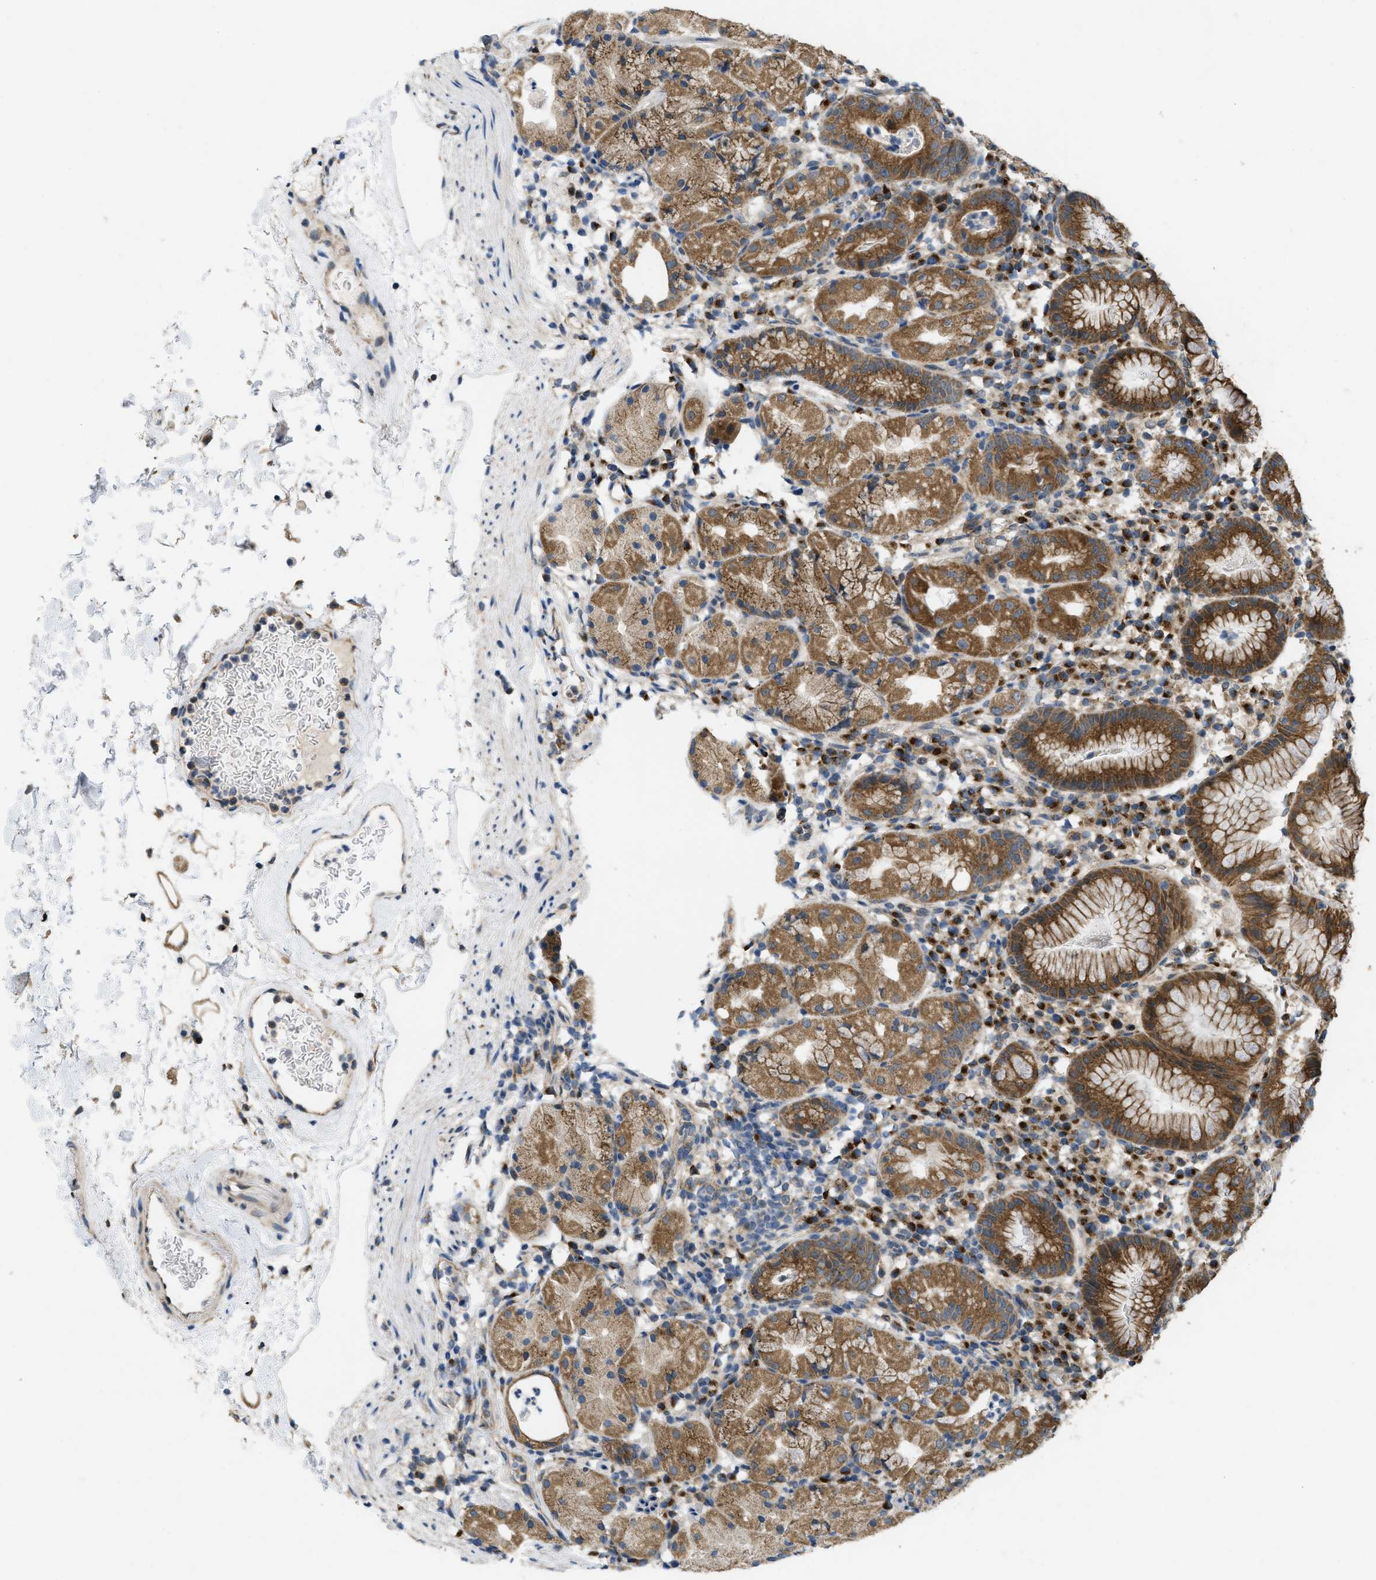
{"staining": {"intensity": "moderate", "quantity": "25%-75%", "location": "cytoplasmic/membranous"}, "tissue": "stomach", "cell_type": "Glandular cells", "image_type": "normal", "snomed": [{"axis": "morphology", "description": "Normal tissue, NOS"}, {"axis": "topography", "description": "Stomach"}, {"axis": "topography", "description": "Stomach, lower"}], "caption": "Immunohistochemical staining of normal stomach exhibits medium levels of moderate cytoplasmic/membranous staining in approximately 25%-75% of glandular cells.", "gene": "IFNLR1", "patient": {"sex": "female", "age": 75}}